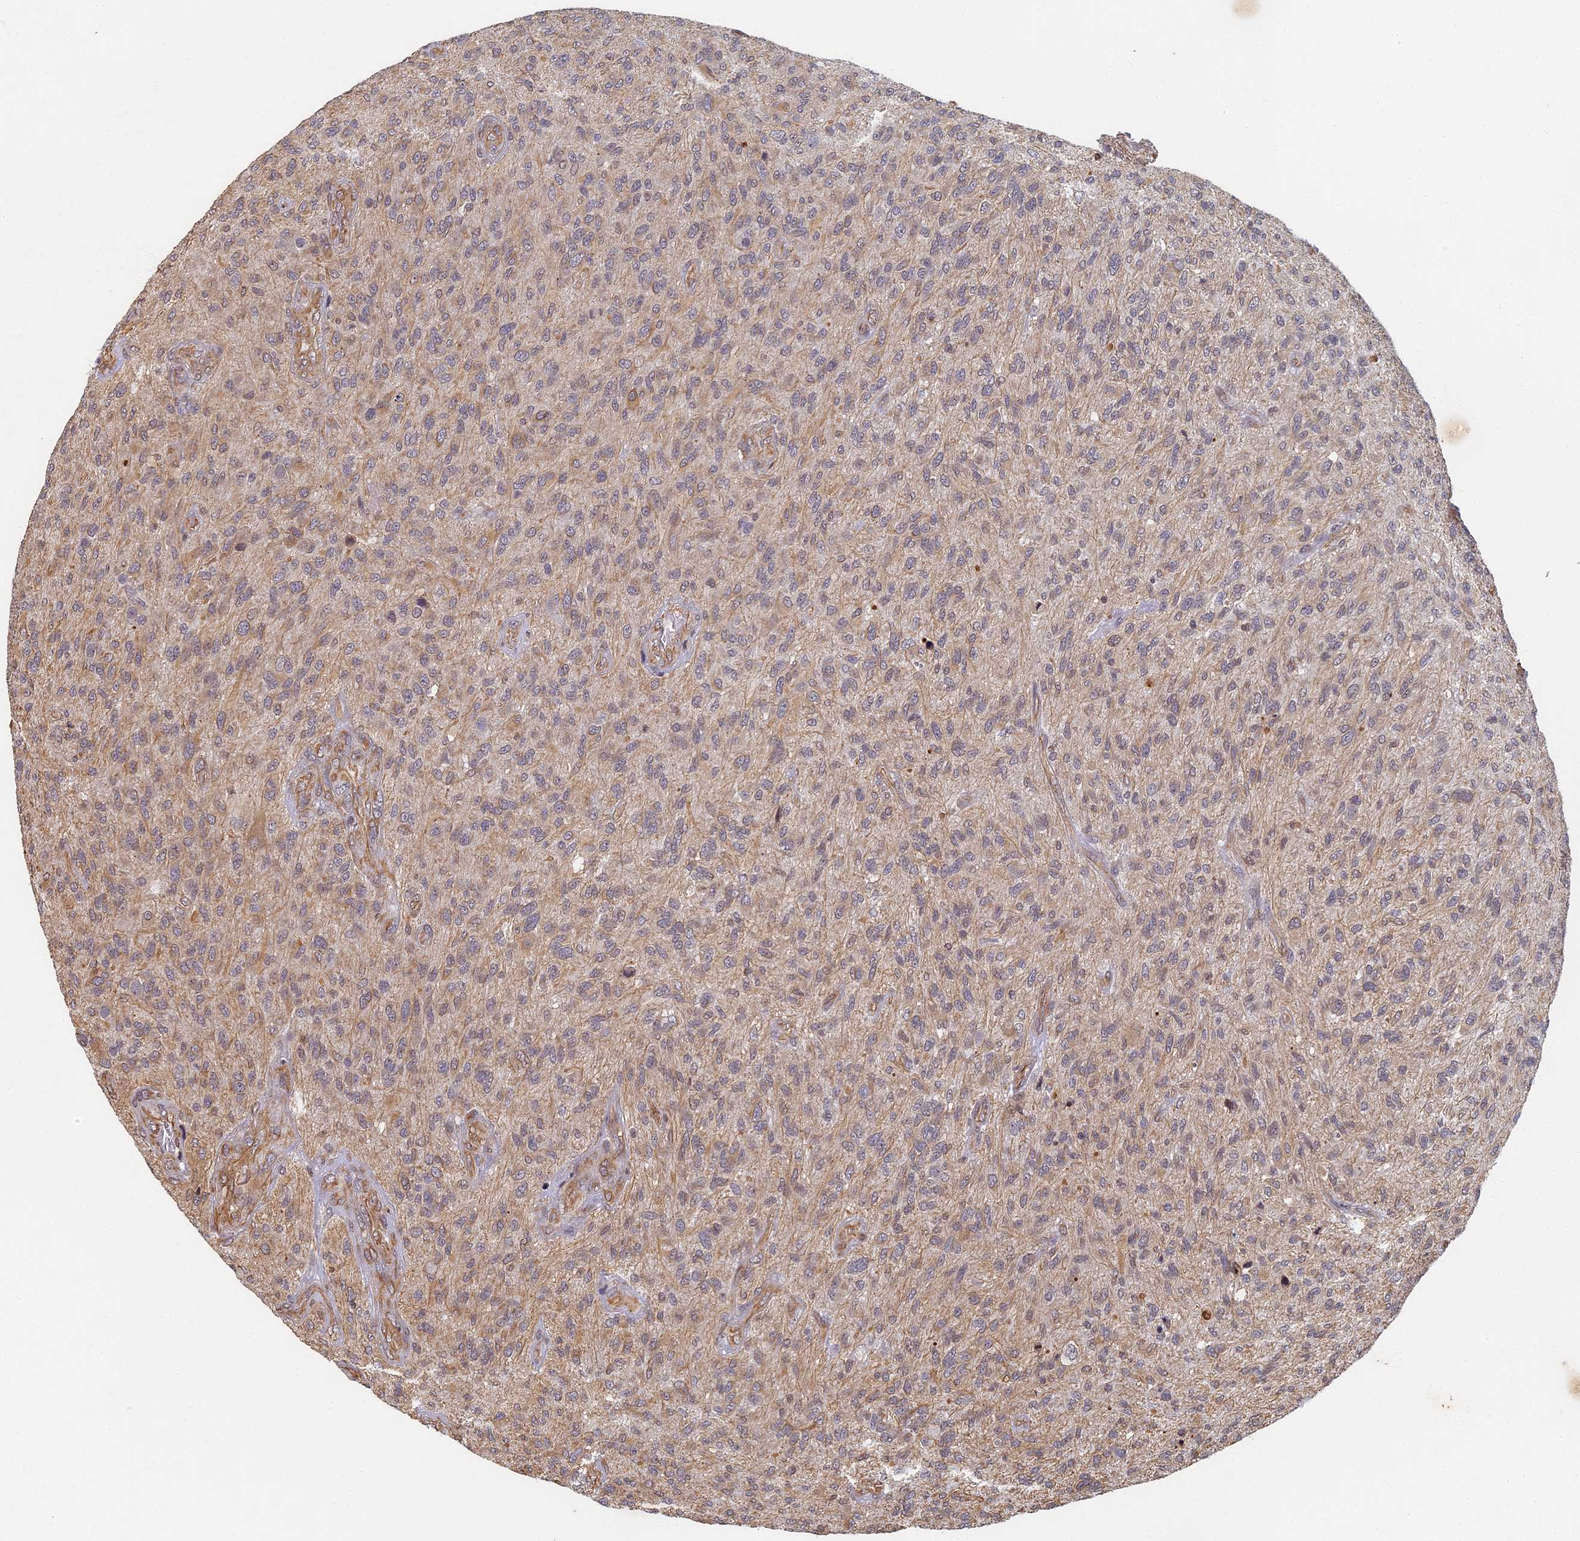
{"staining": {"intensity": "weak", "quantity": "25%-75%", "location": "cytoplasmic/membranous"}, "tissue": "glioma", "cell_type": "Tumor cells", "image_type": "cancer", "snomed": [{"axis": "morphology", "description": "Glioma, malignant, High grade"}, {"axis": "topography", "description": "Brain"}], "caption": "Glioma was stained to show a protein in brown. There is low levels of weak cytoplasmic/membranous staining in about 25%-75% of tumor cells.", "gene": "ABCB10", "patient": {"sex": "male", "age": 47}}